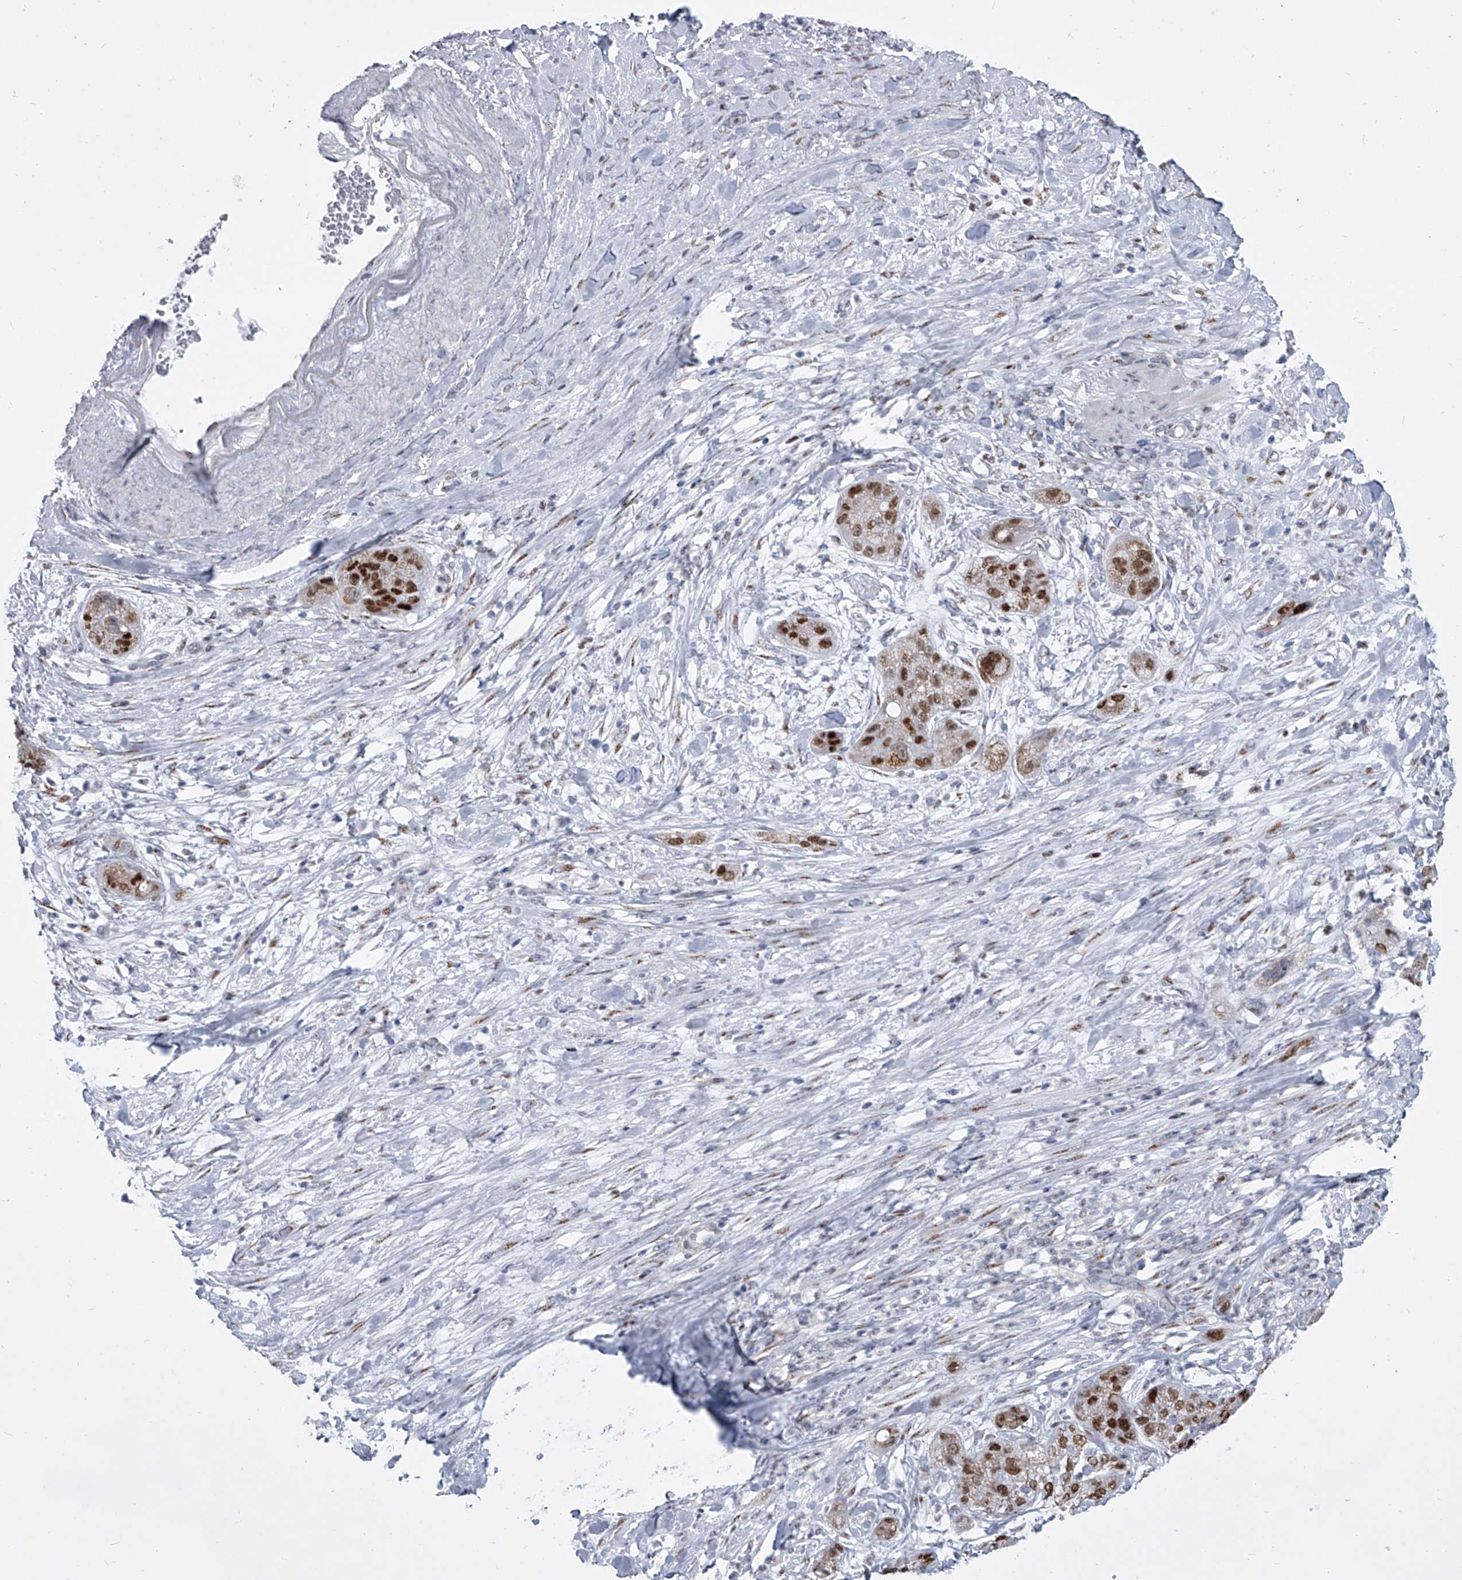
{"staining": {"intensity": "moderate", "quantity": ">75%", "location": "nuclear"}, "tissue": "pancreatic cancer", "cell_type": "Tumor cells", "image_type": "cancer", "snomed": [{"axis": "morphology", "description": "Adenocarcinoma, NOS"}, {"axis": "topography", "description": "Pancreas"}], "caption": "Human adenocarcinoma (pancreatic) stained with a protein marker demonstrates moderate staining in tumor cells.", "gene": "EVA1C", "patient": {"sex": "female", "age": 78}}